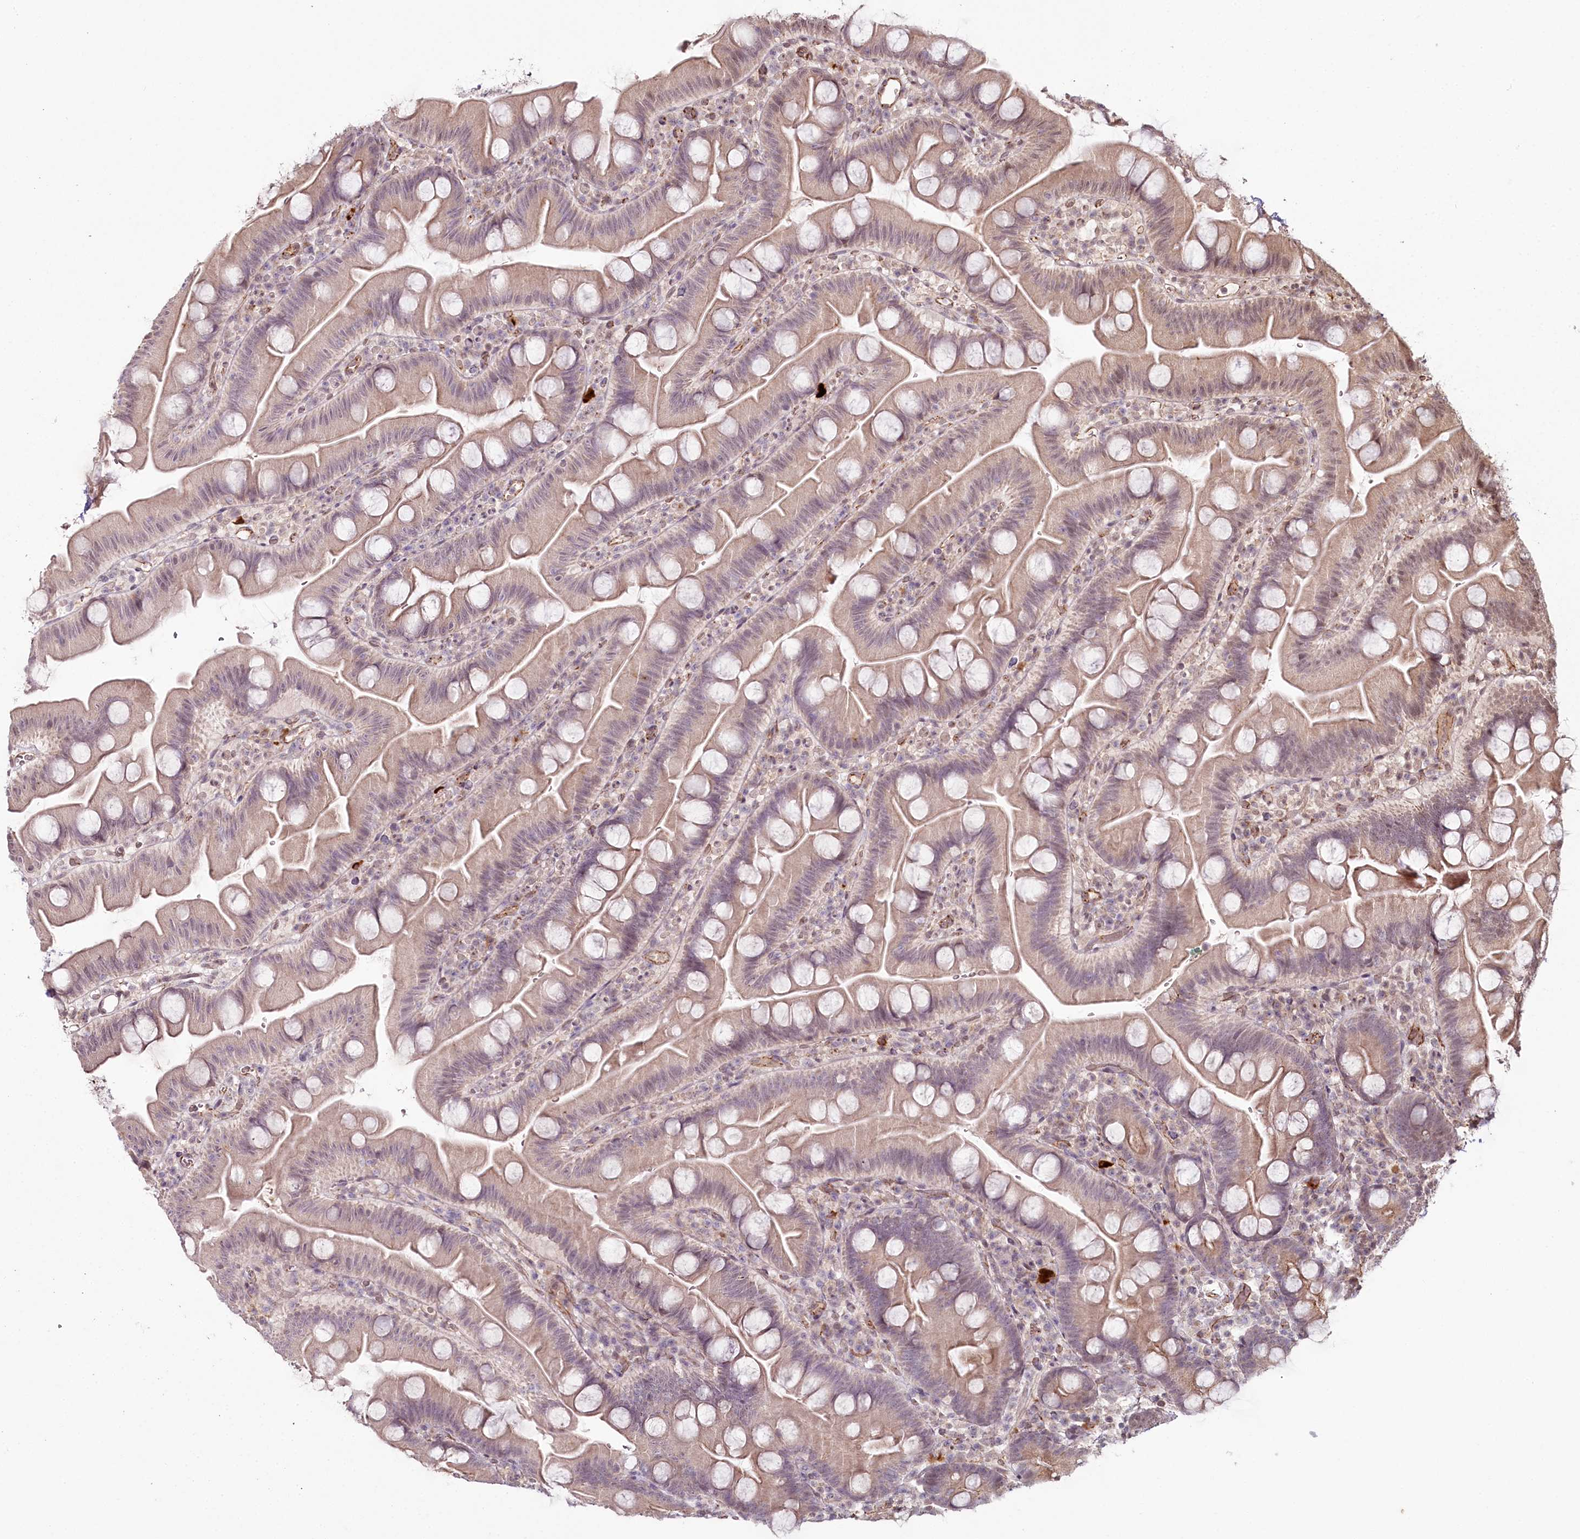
{"staining": {"intensity": "moderate", "quantity": "<25%", "location": "cytoplasmic/membranous"}, "tissue": "small intestine", "cell_type": "Glandular cells", "image_type": "normal", "snomed": [{"axis": "morphology", "description": "Normal tissue, NOS"}, {"axis": "topography", "description": "Small intestine"}], "caption": "Immunohistochemical staining of normal small intestine demonstrates moderate cytoplasmic/membranous protein expression in about <25% of glandular cells.", "gene": "ALKBH8", "patient": {"sex": "female", "age": 68}}